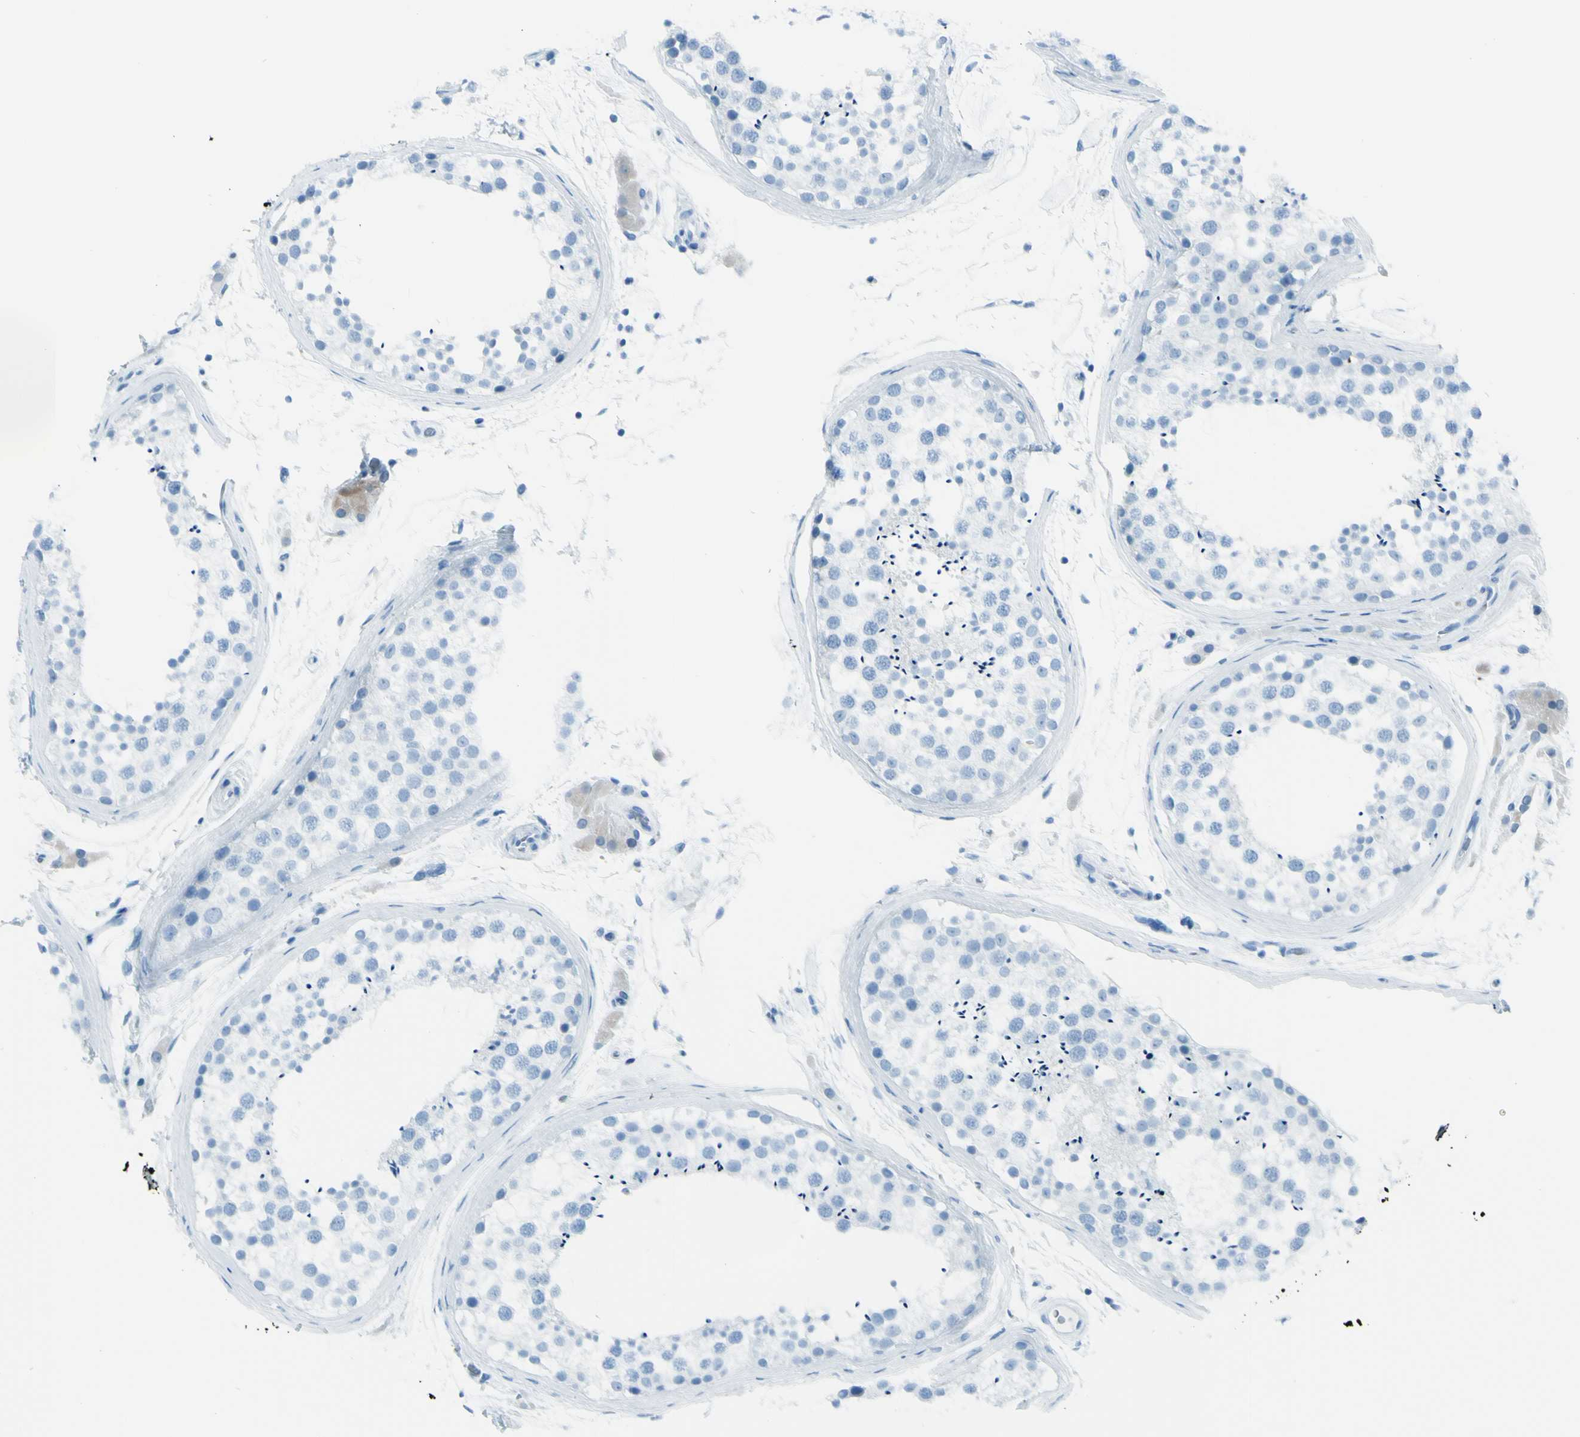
{"staining": {"intensity": "negative", "quantity": "none", "location": "none"}, "tissue": "testis", "cell_type": "Cells in seminiferous ducts", "image_type": "normal", "snomed": [{"axis": "morphology", "description": "Normal tissue, NOS"}, {"axis": "topography", "description": "Testis"}], "caption": "This is a micrograph of IHC staining of benign testis, which shows no staining in cells in seminiferous ducts.", "gene": "AFP", "patient": {"sex": "male", "age": 46}}